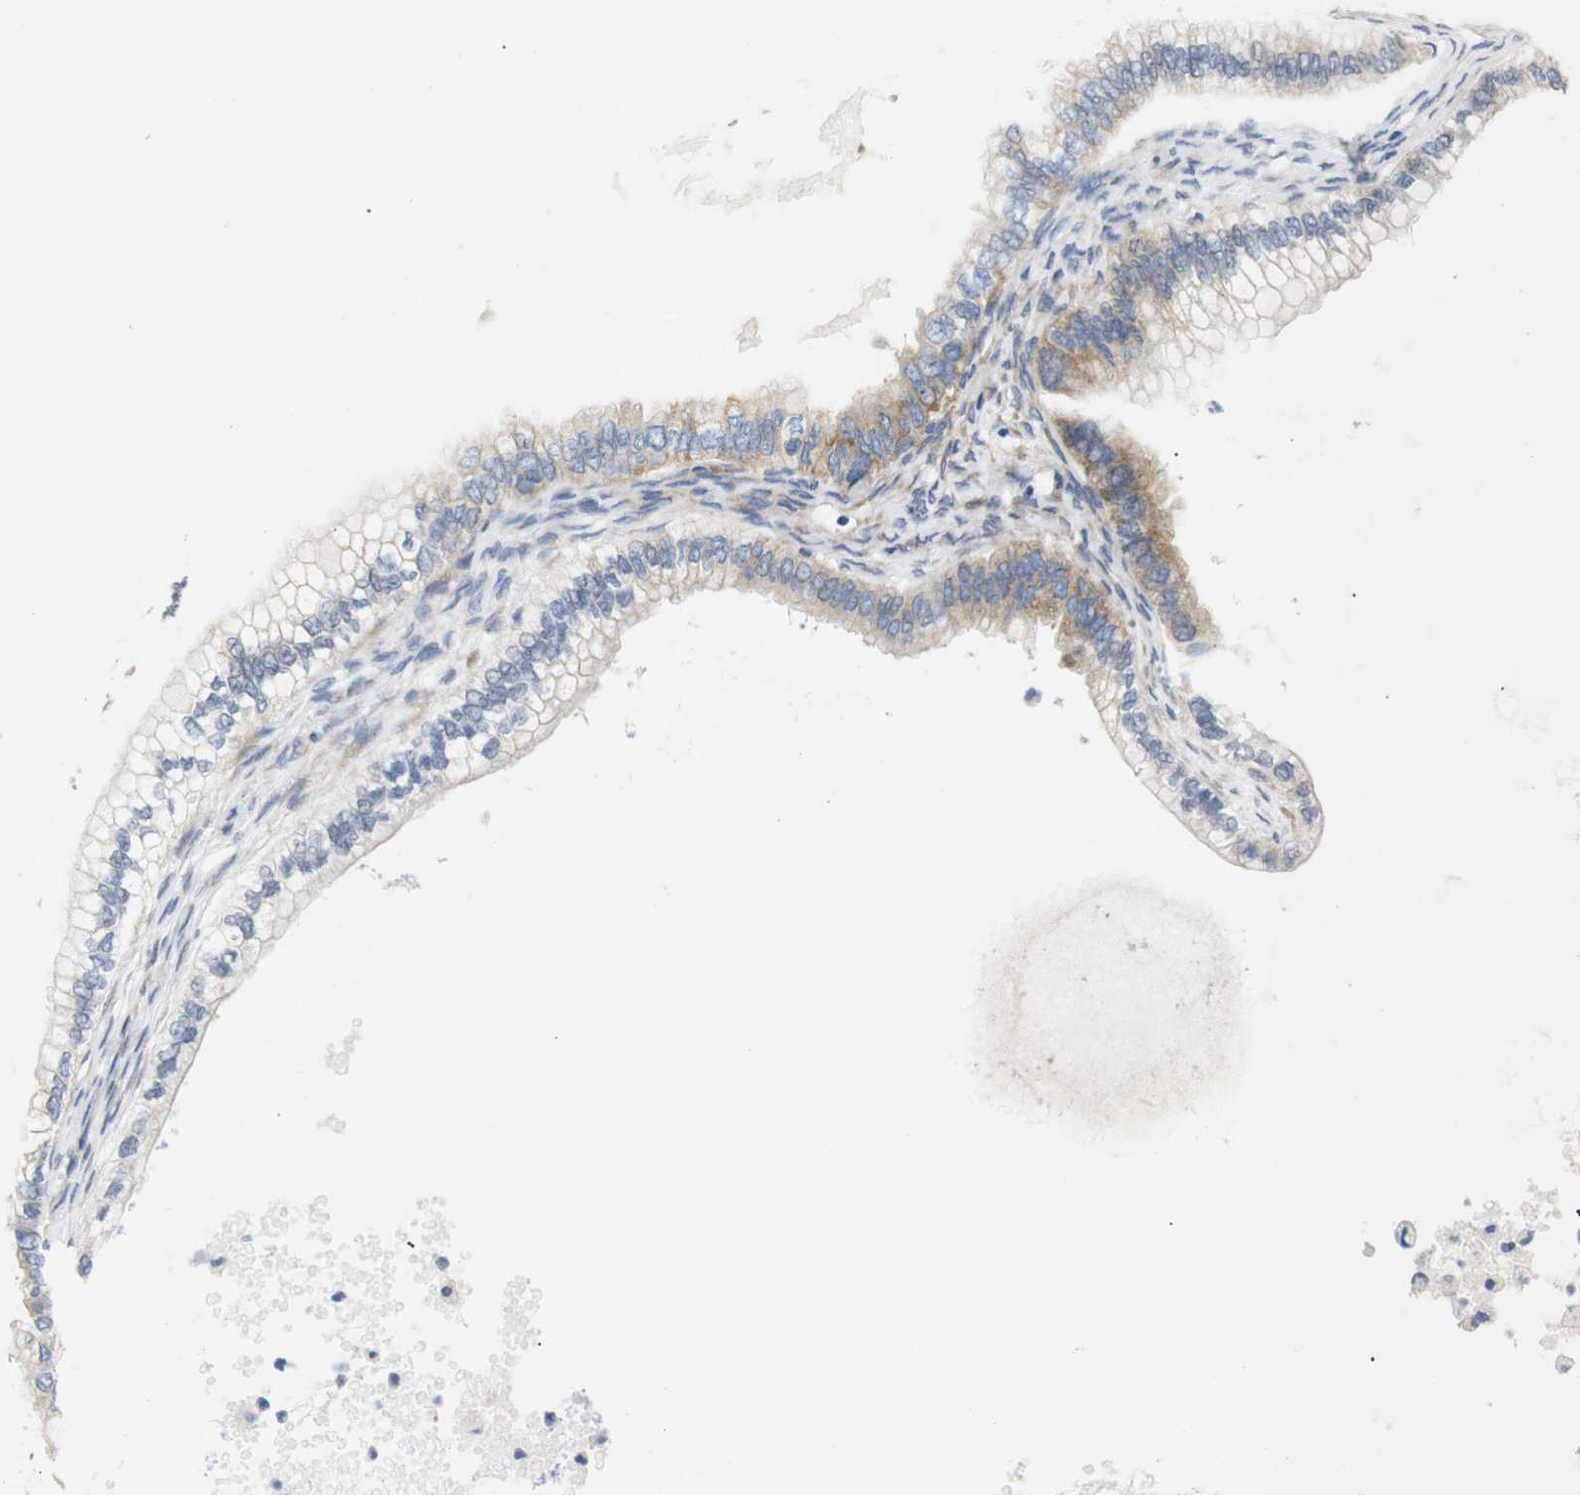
{"staining": {"intensity": "moderate", "quantity": "25%-75%", "location": "cytoplasmic/membranous"}, "tissue": "ovarian cancer", "cell_type": "Tumor cells", "image_type": "cancer", "snomed": [{"axis": "morphology", "description": "Cystadenocarcinoma, mucinous, NOS"}, {"axis": "topography", "description": "Ovary"}], "caption": "This is a photomicrograph of immunohistochemistry (IHC) staining of ovarian cancer, which shows moderate staining in the cytoplasmic/membranous of tumor cells.", "gene": "TRIM5", "patient": {"sex": "female", "age": 80}}